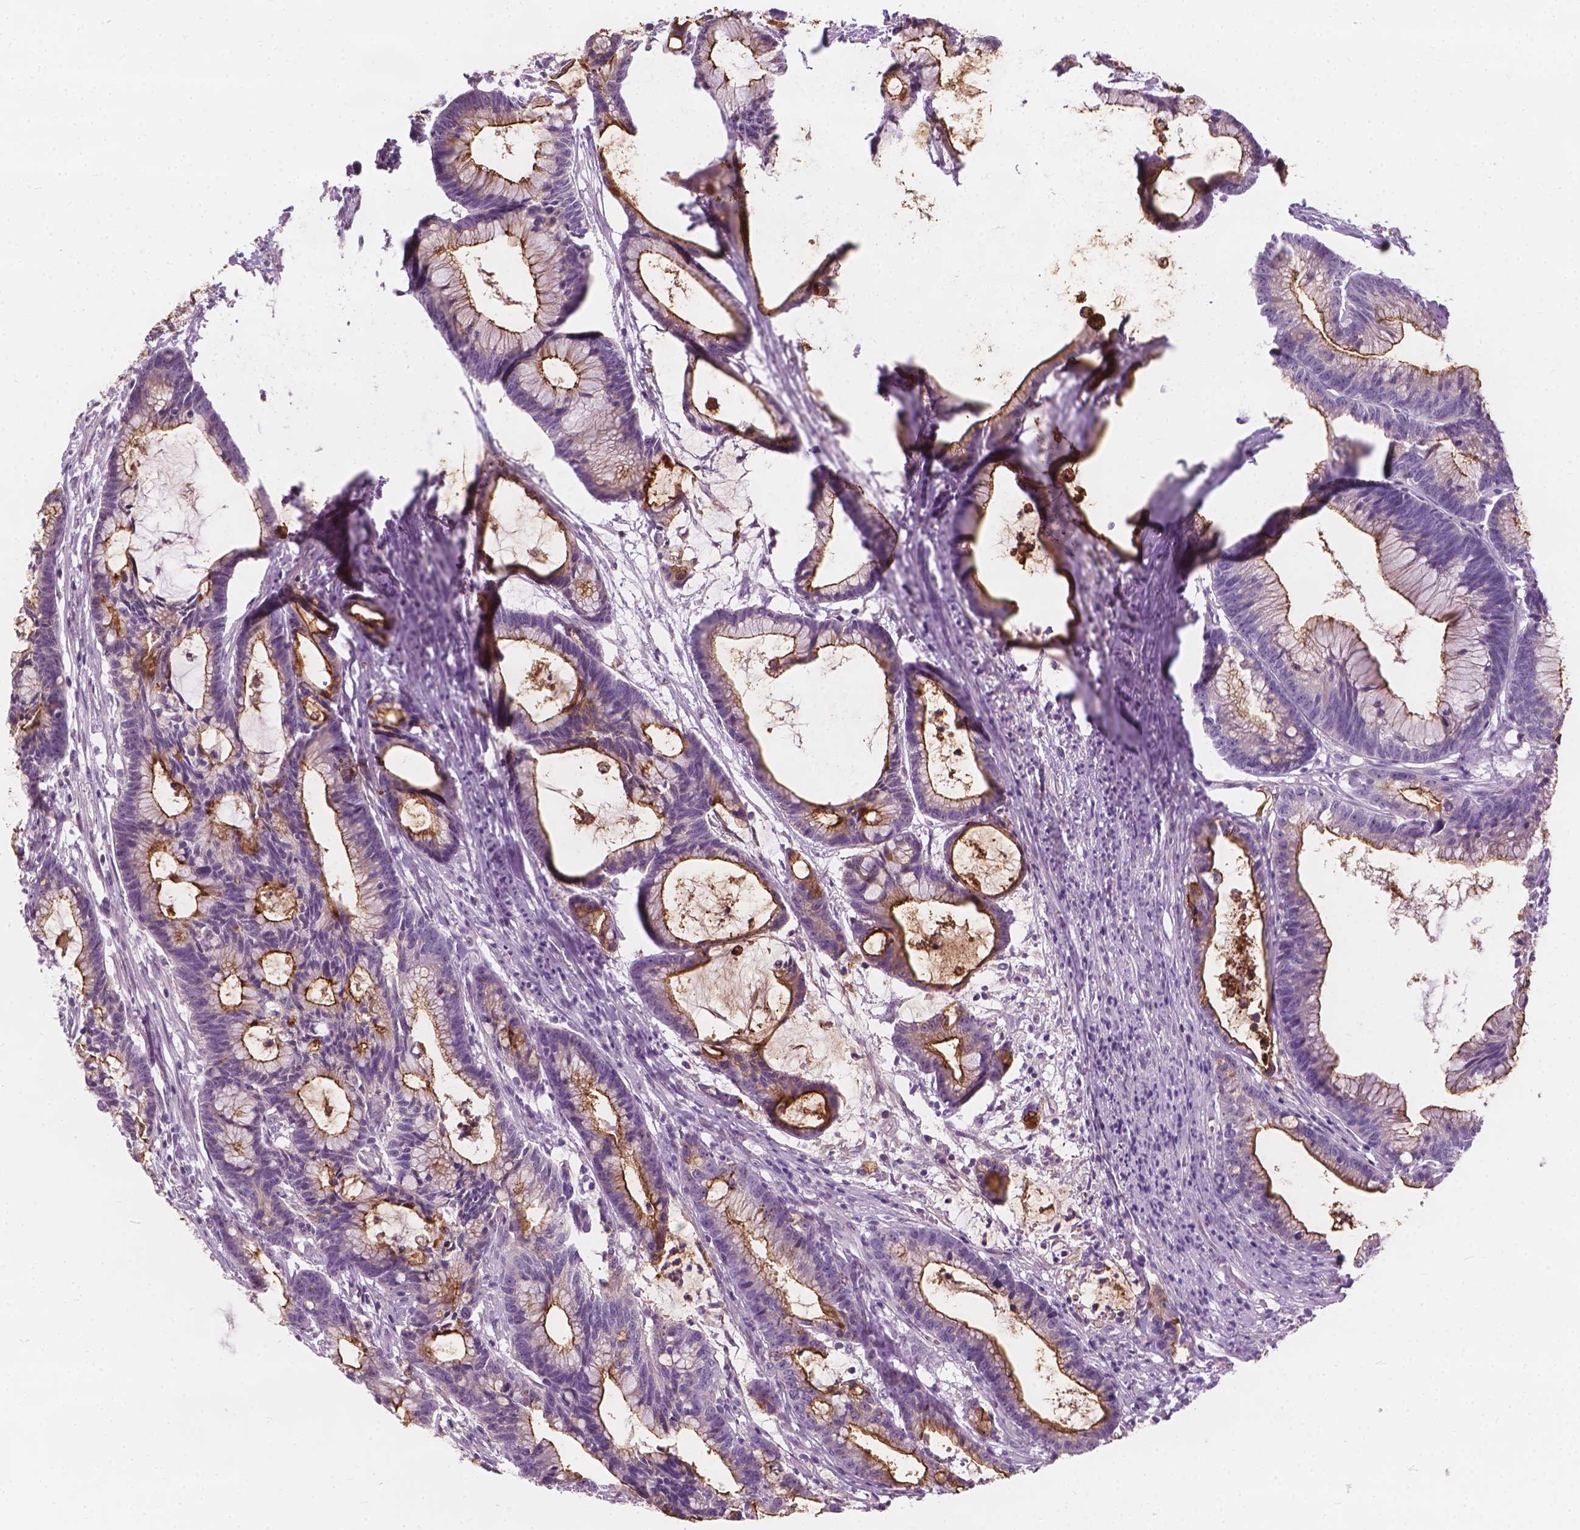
{"staining": {"intensity": "strong", "quantity": "<25%", "location": "cytoplasmic/membranous"}, "tissue": "colorectal cancer", "cell_type": "Tumor cells", "image_type": "cancer", "snomed": [{"axis": "morphology", "description": "Adenocarcinoma, NOS"}, {"axis": "topography", "description": "Colon"}], "caption": "Immunohistochemical staining of colorectal cancer exhibits medium levels of strong cytoplasmic/membranous protein expression in about <25% of tumor cells. The staining was performed using DAB, with brown indicating positive protein expression. Nuclei are stained blue with hematoxylin.", "gene": "GPRC5A", "patient": {"sex": "female", "age": 78}}